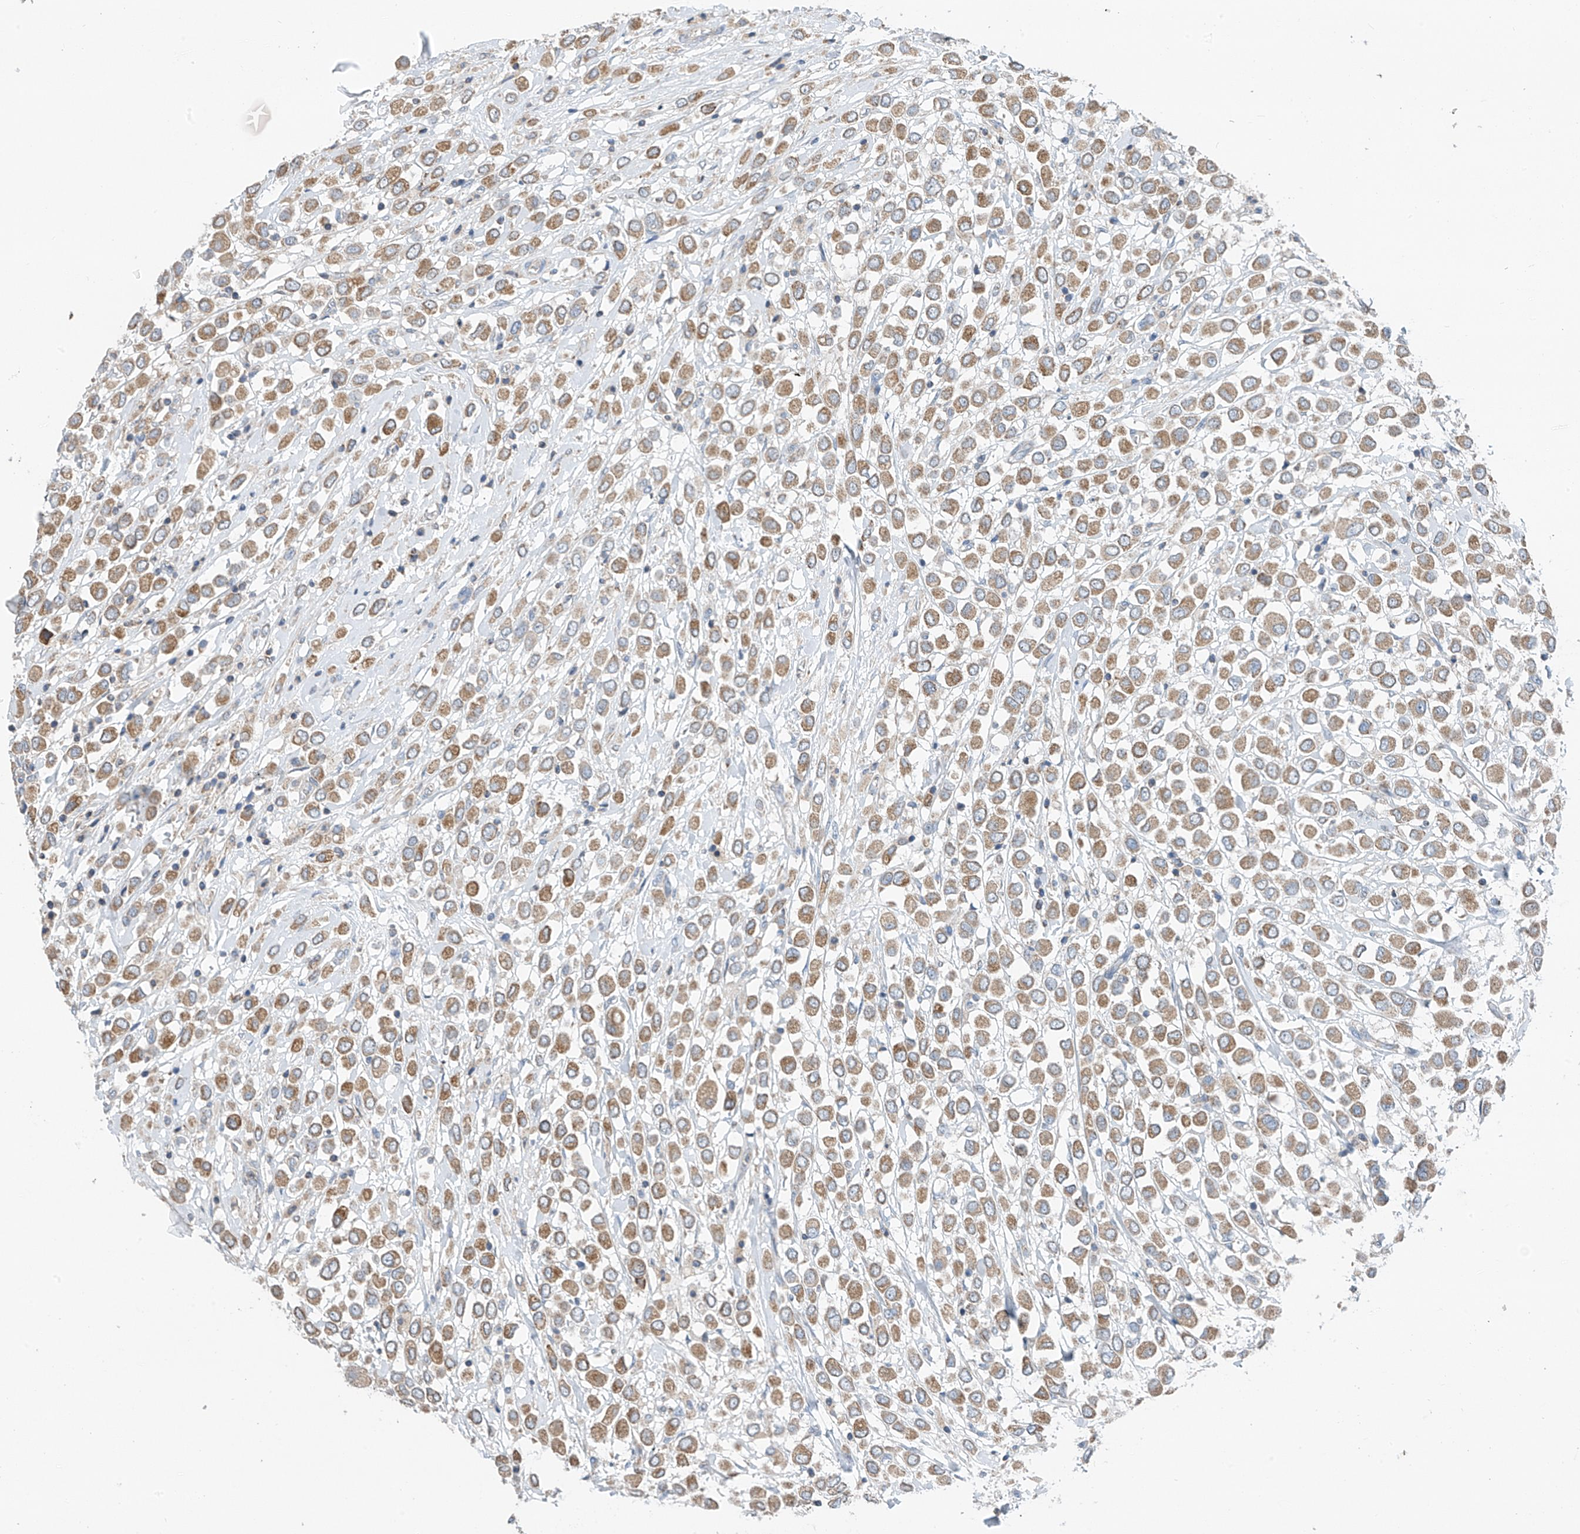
{"staining": {"intensity": "moderate", "quantity": ">75%", "location": "cytoplasmic/membranous"}, "tissue": "breast cancer", "cell_type": "Tumor cells", "image_type": "cancer", "snomed": [{"axis": "morphology", "description": "Duct carcinoma"}, {"axis": "topography", "description": "Breast"}], "caption": "Protein staining of breast cancer (infiltrating ductal carcinoma) tissue reveals moderate cytoplasmic/membranous expression in approximately >75% of tumor cells.", "gene": "SYN3", "patient": {"sex": "female", "age": 61}}